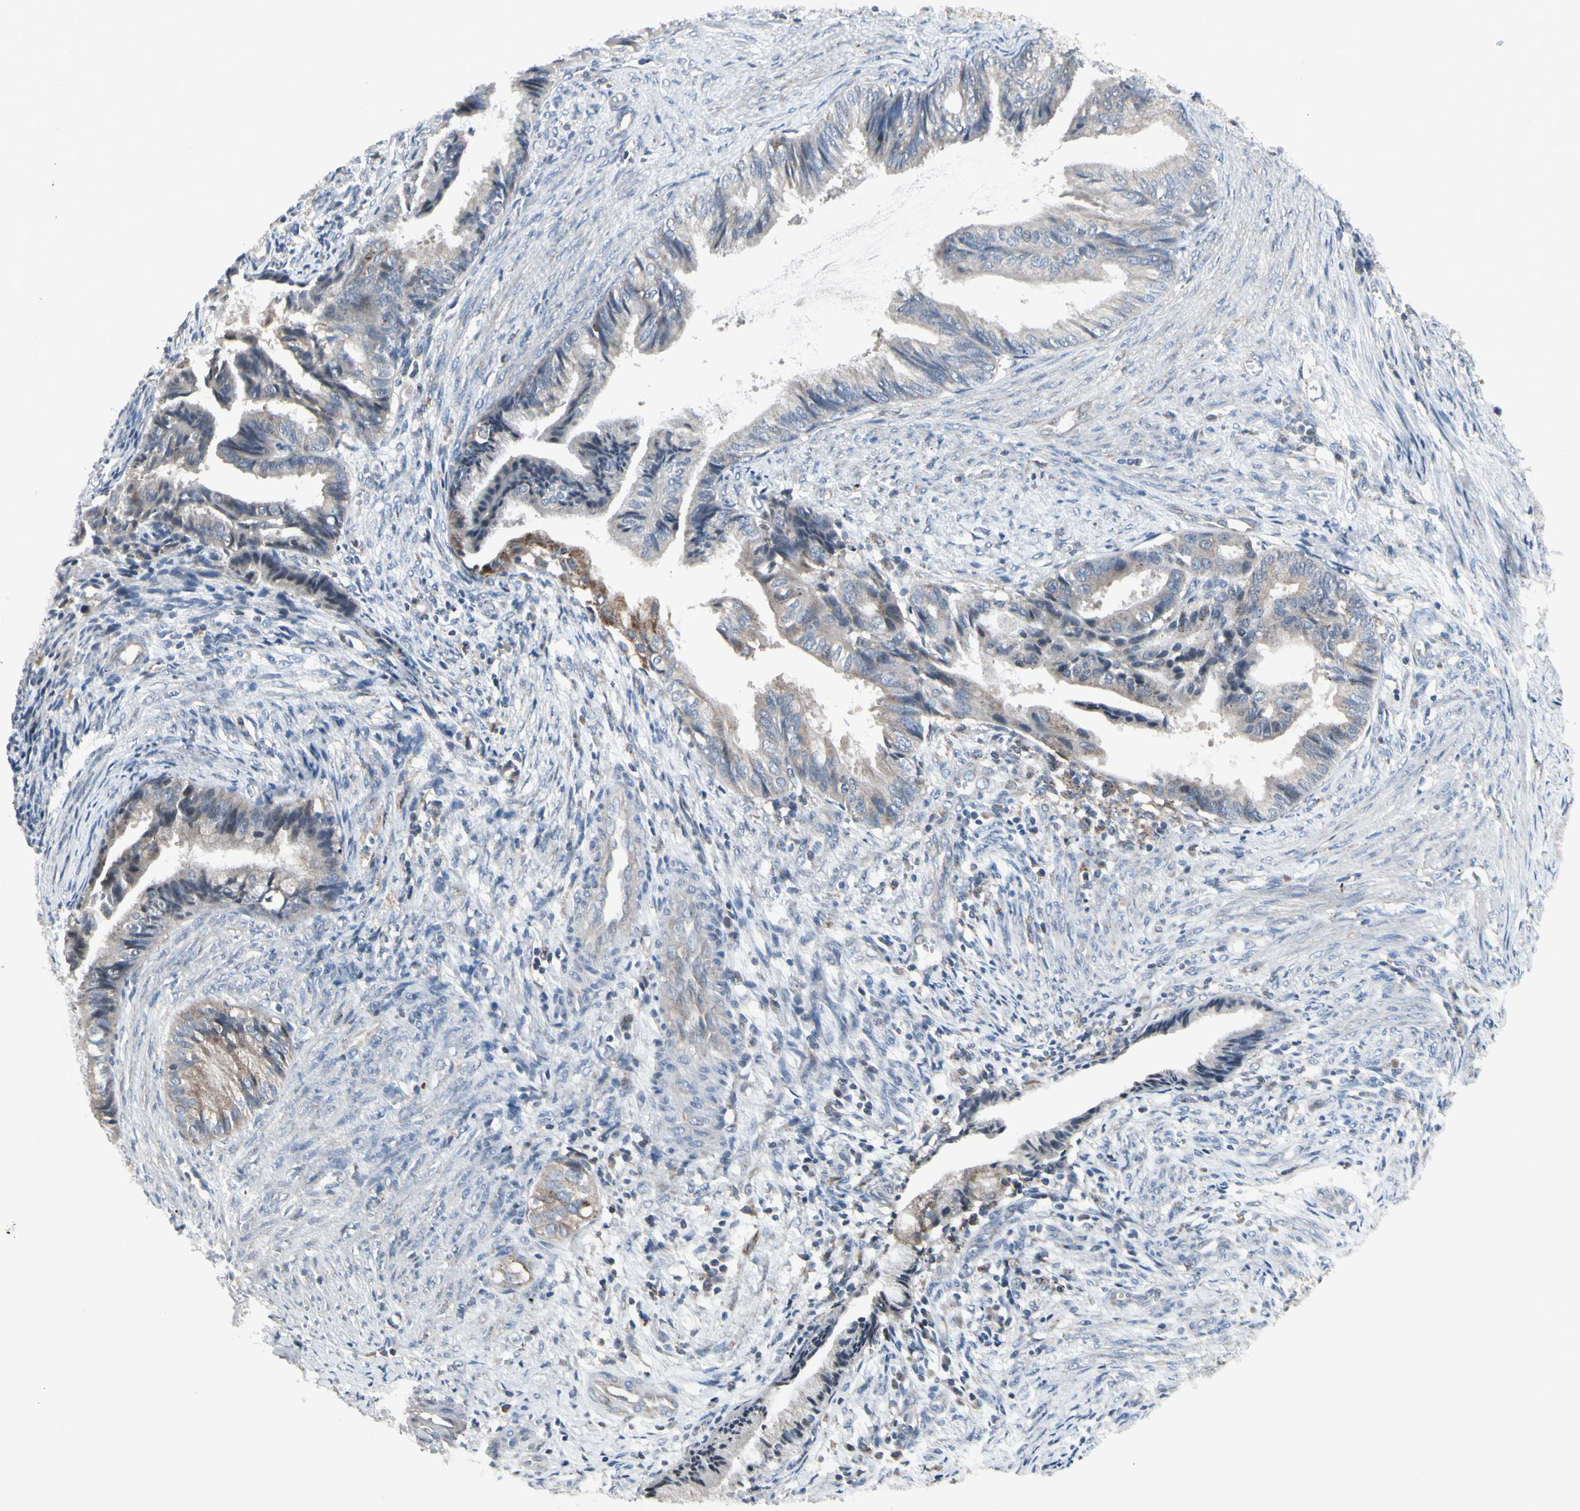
{"staining": {"intensity": "weak", "quantity": "25%-75%", "location": "cytoplasmic/membranous"}, "tissue": "endometrial cancer", "cell_type": "Tumor cells", "image_type": "cancer", "snomed": [{"axis": "morphology", "description": "Adenocarcinoma, NOS"}, {"axis": "topography", "description": "Endometrium"}], "caption": "An image showing weak cytoplasmic/membranous positivity in about 25%-75% of tumor cells in endometrial cancer (adenocarcinoma), as visualized by brown immunohistochemical staining.", "gene": "NMI", "patient": {"sex": "female", "age": 86}}